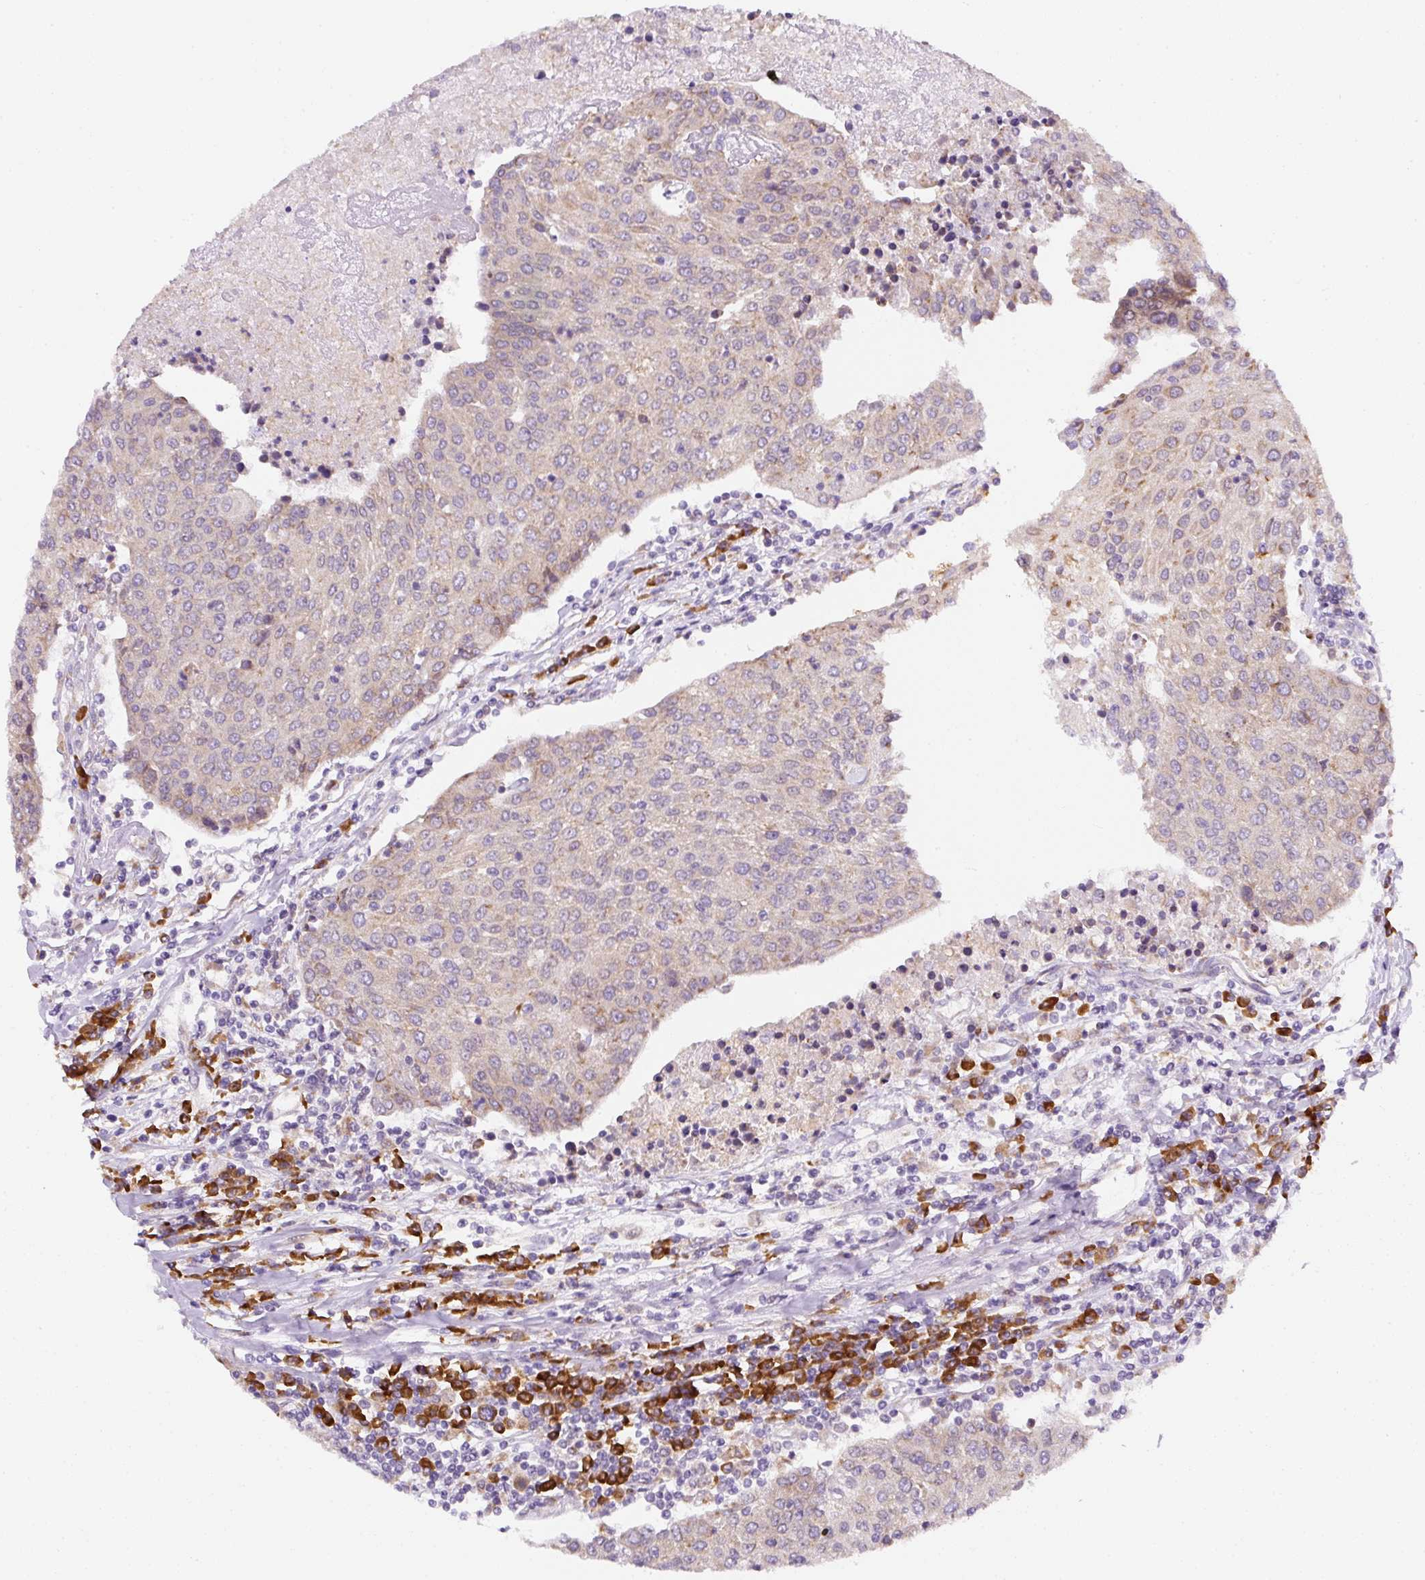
{"staining": {"intensity": "negative", "quantity": "none", "location": "none"}, "tissue": "urothelial cancer", "cell_type": "Tumor cells", "image_type": "cancer", "snomed": [{"axis": "morphology", "description": "Urothelial carcinoma, High grade"}, {"axis": "topography", "description": "Urinary bladder"}], "caption": "A photomicrograph of high-grade urothelial carcinoma stained for a protein shows no brown staining in tumor cells. (DAB immunohistochemistry (IHC), high magnification).", "gene": "DDOST", "patient": {"sex": "female", "age": 85}}